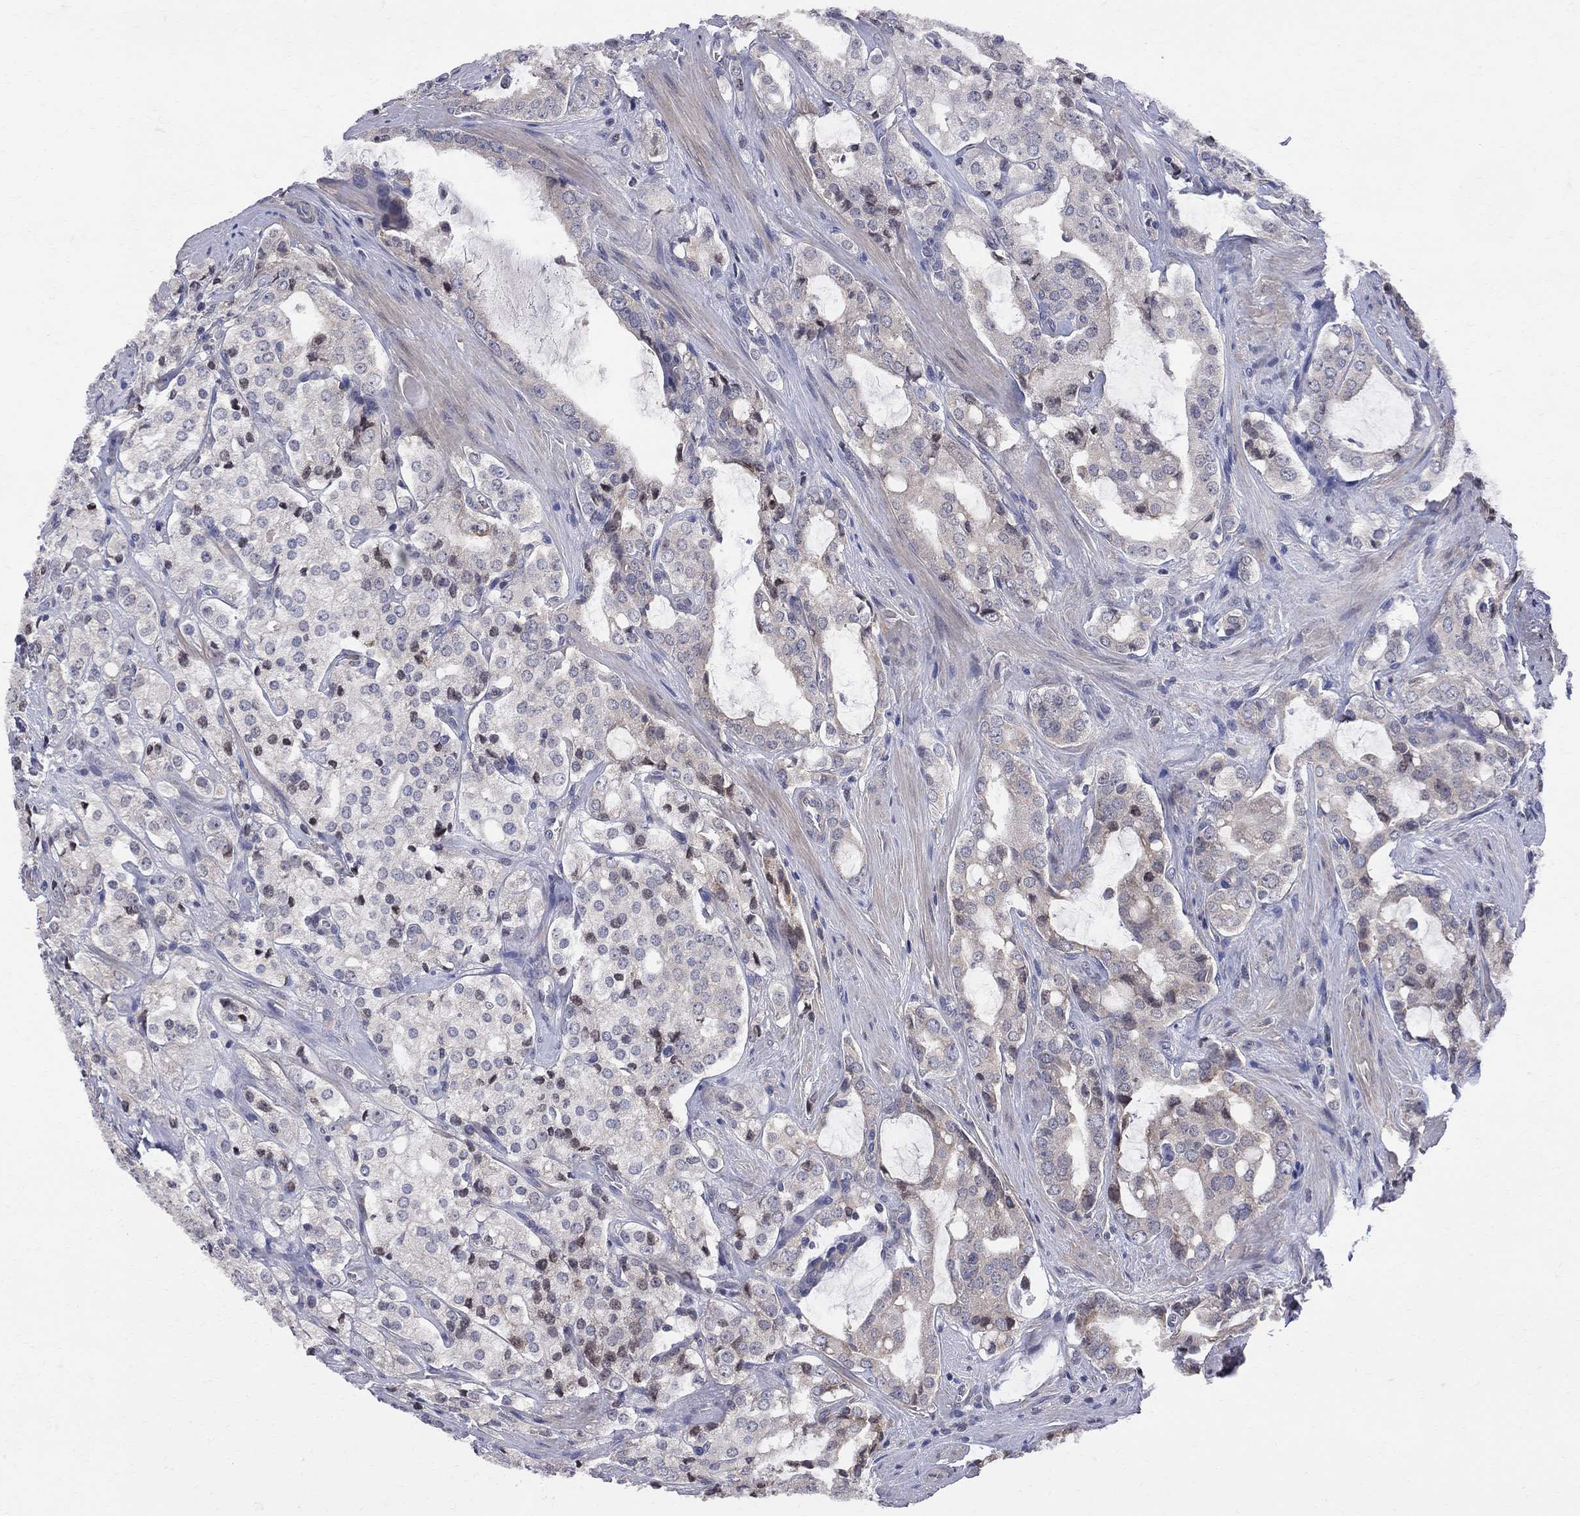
{"staining": {"intensity": "weak", "quantity": "<25%", "location": "cytoplasmic/membranous,nuclear"}, "tissue": "prostate cancer", "cell_type": "Tumor cells", "image_type": "cancer", "snomed": [{"axis": "morphology", "description": "Adenocarcinoma, NOS"}, {"axis": "topography", "description": "Prostate"}], "caption": "A histopathology image of human adenocarcinoma (prostate) is negative for staining in tumor cells.", "gene": "CNOT11", "patient": {"sex": "male", "age": 66}}